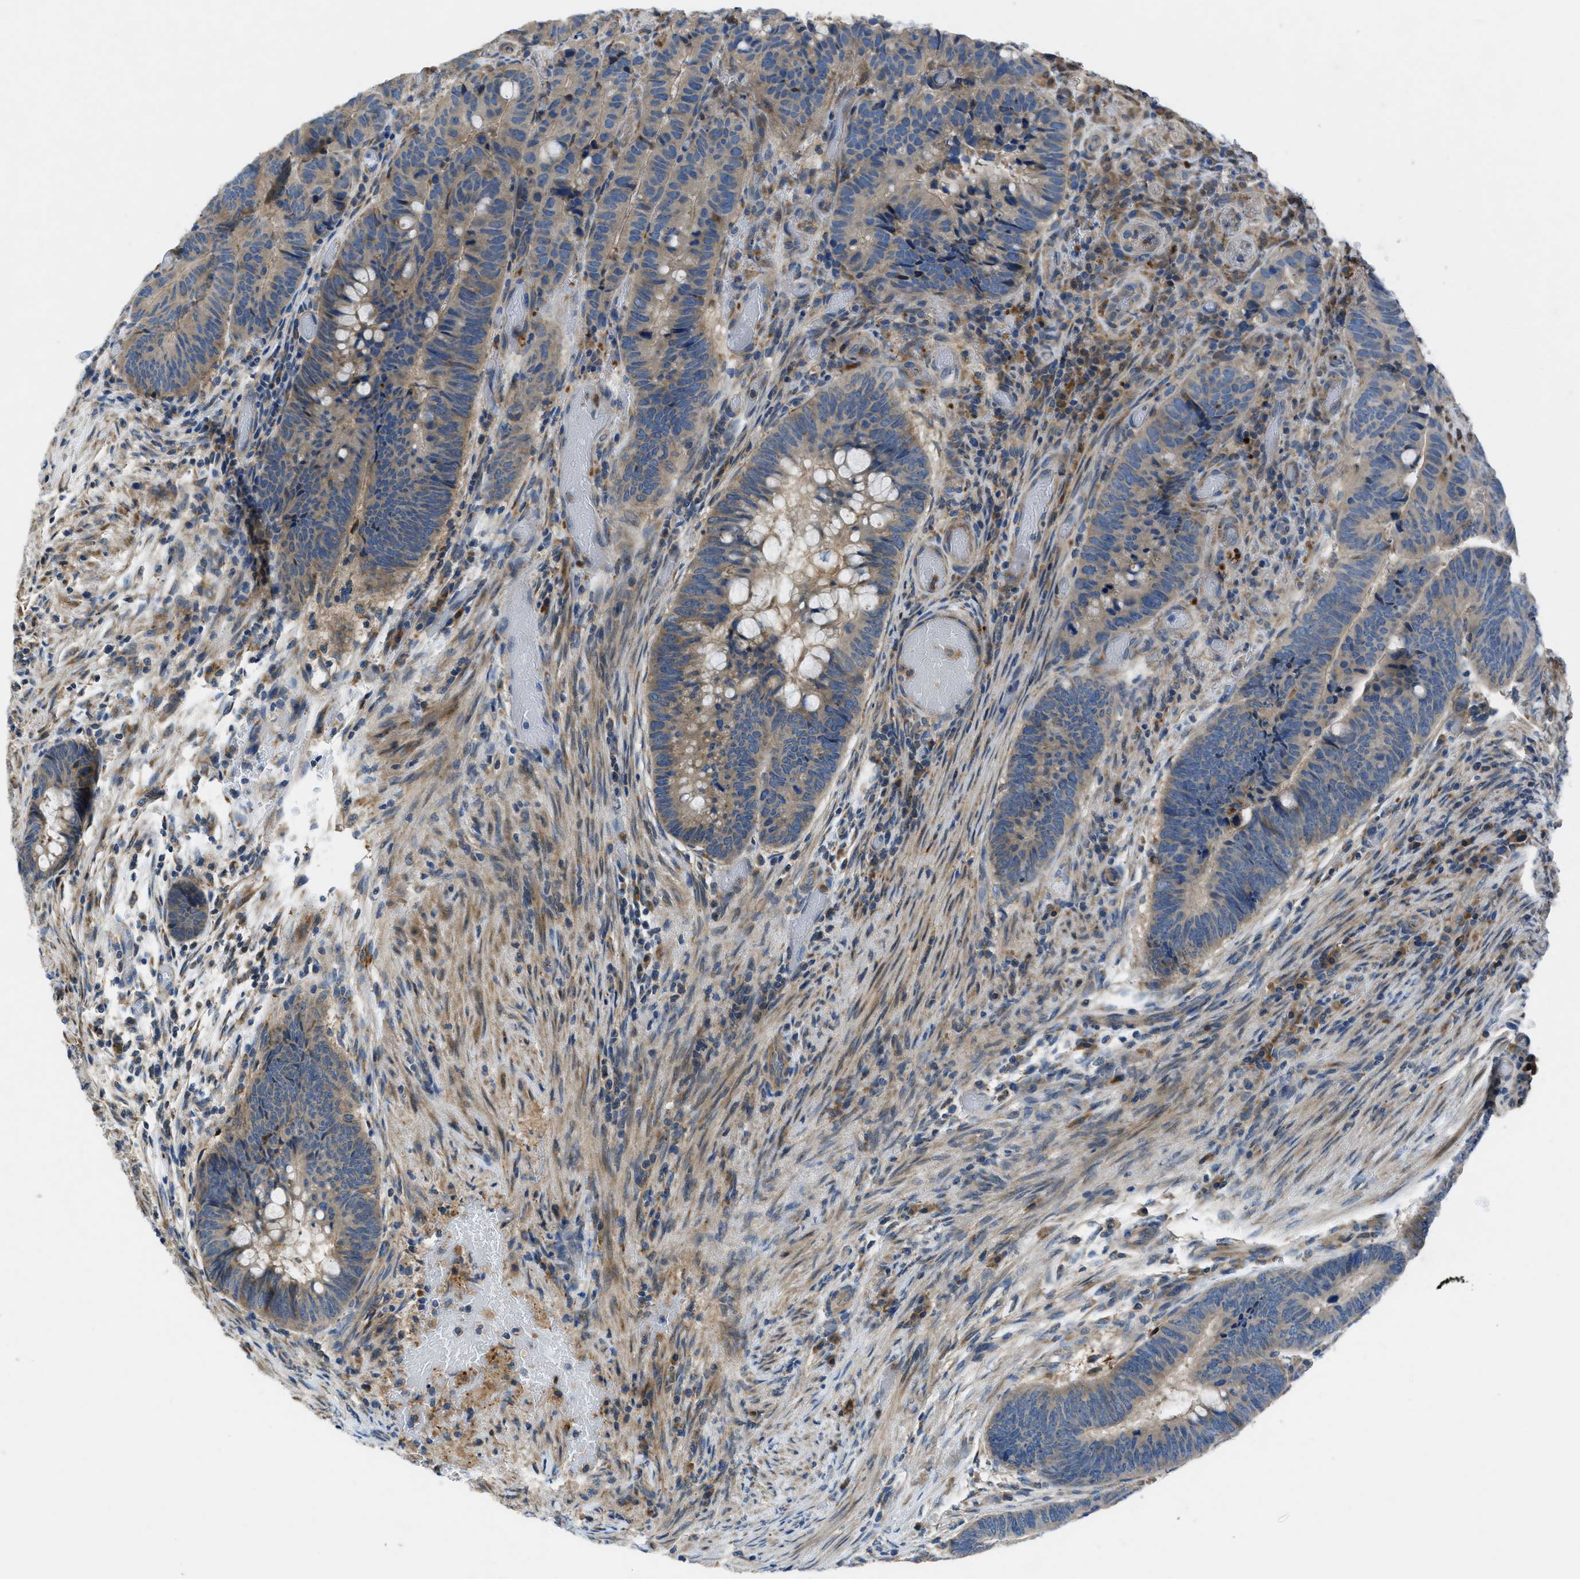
{"staining": {"intensity": "moderate", "quantity": "25%-75%", "location": "cytoplasmic/membranous"}, "tissue": "colorectal cancer", "cell_type": "Tumor cells", "image_type": "cancer", "snomed": [{"axis": "morphology", "description": "Normal tissue, NOS"}, {"axis": "morphology", "description": "Adenocarcinoma, NOS"}, {"axis": "topography", "description": "Rectum"}], "caption": "The photomicrograph exhibits a brown stain indicating the presence of a protein in the cytoplasmic/membranous of tumor cells in colorectal adenocarcinoma.", "gene": "MAP3K20", "patient": {"sex": "male", "age": 92}}